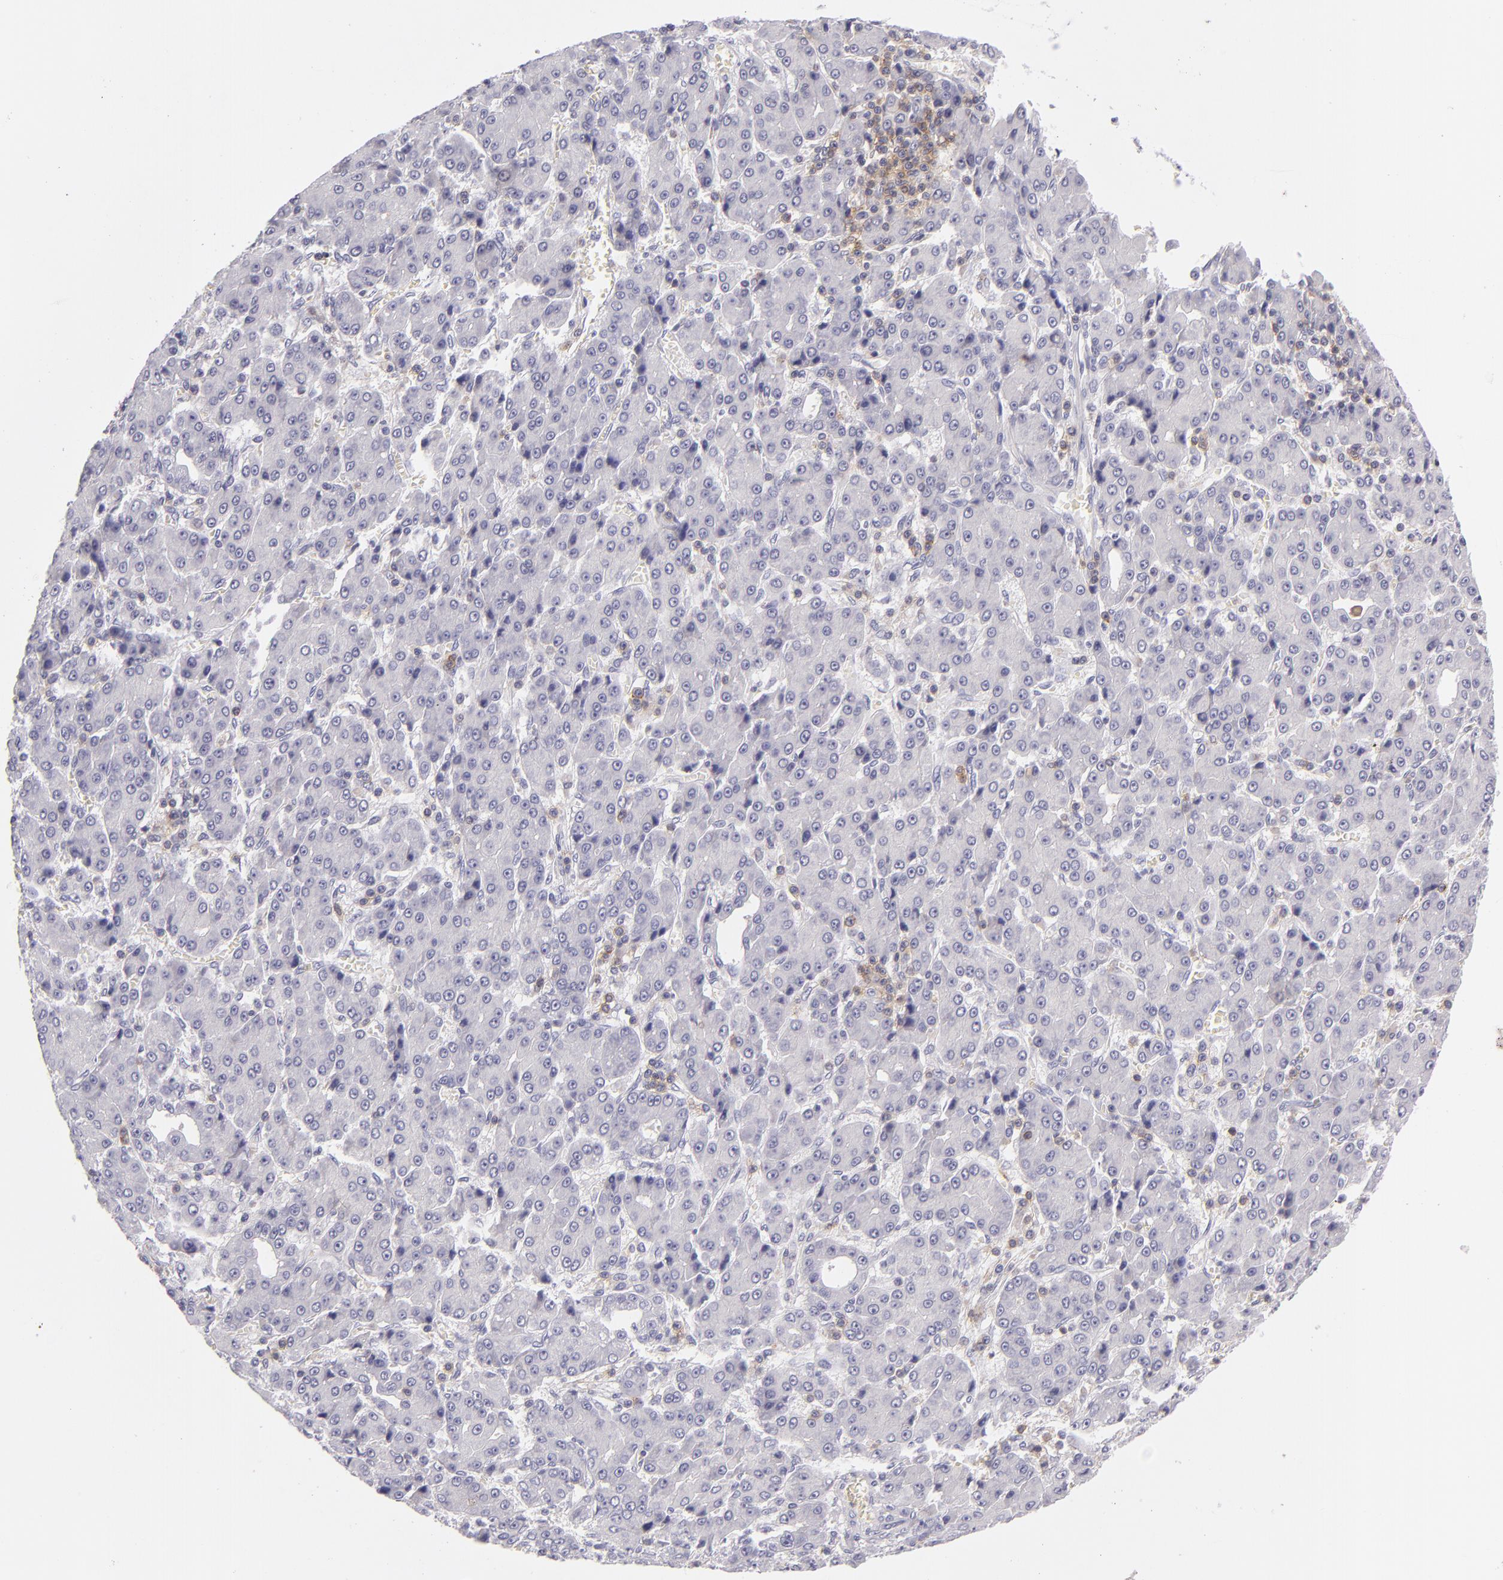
{"staining": {"intensity": "negative", "quantity": "none", "location": "none"}, "tissue": "liver cancer", "cell_type": "Tumor cells", "image_type": "cancer", "snomed": [{"axis": "morphology", "description": "Carcinoma, Hepatocellular, NOS"}, {"axis": "topography", "description": "Liver"}], "caption": "Human liver hepatocellular carcinoma stained for a protein using immunohistochemistry (IHC) exhibits no staining in tumor cells.", "gene": "CD48", "patient": {"sex": "male", "age": 69}}